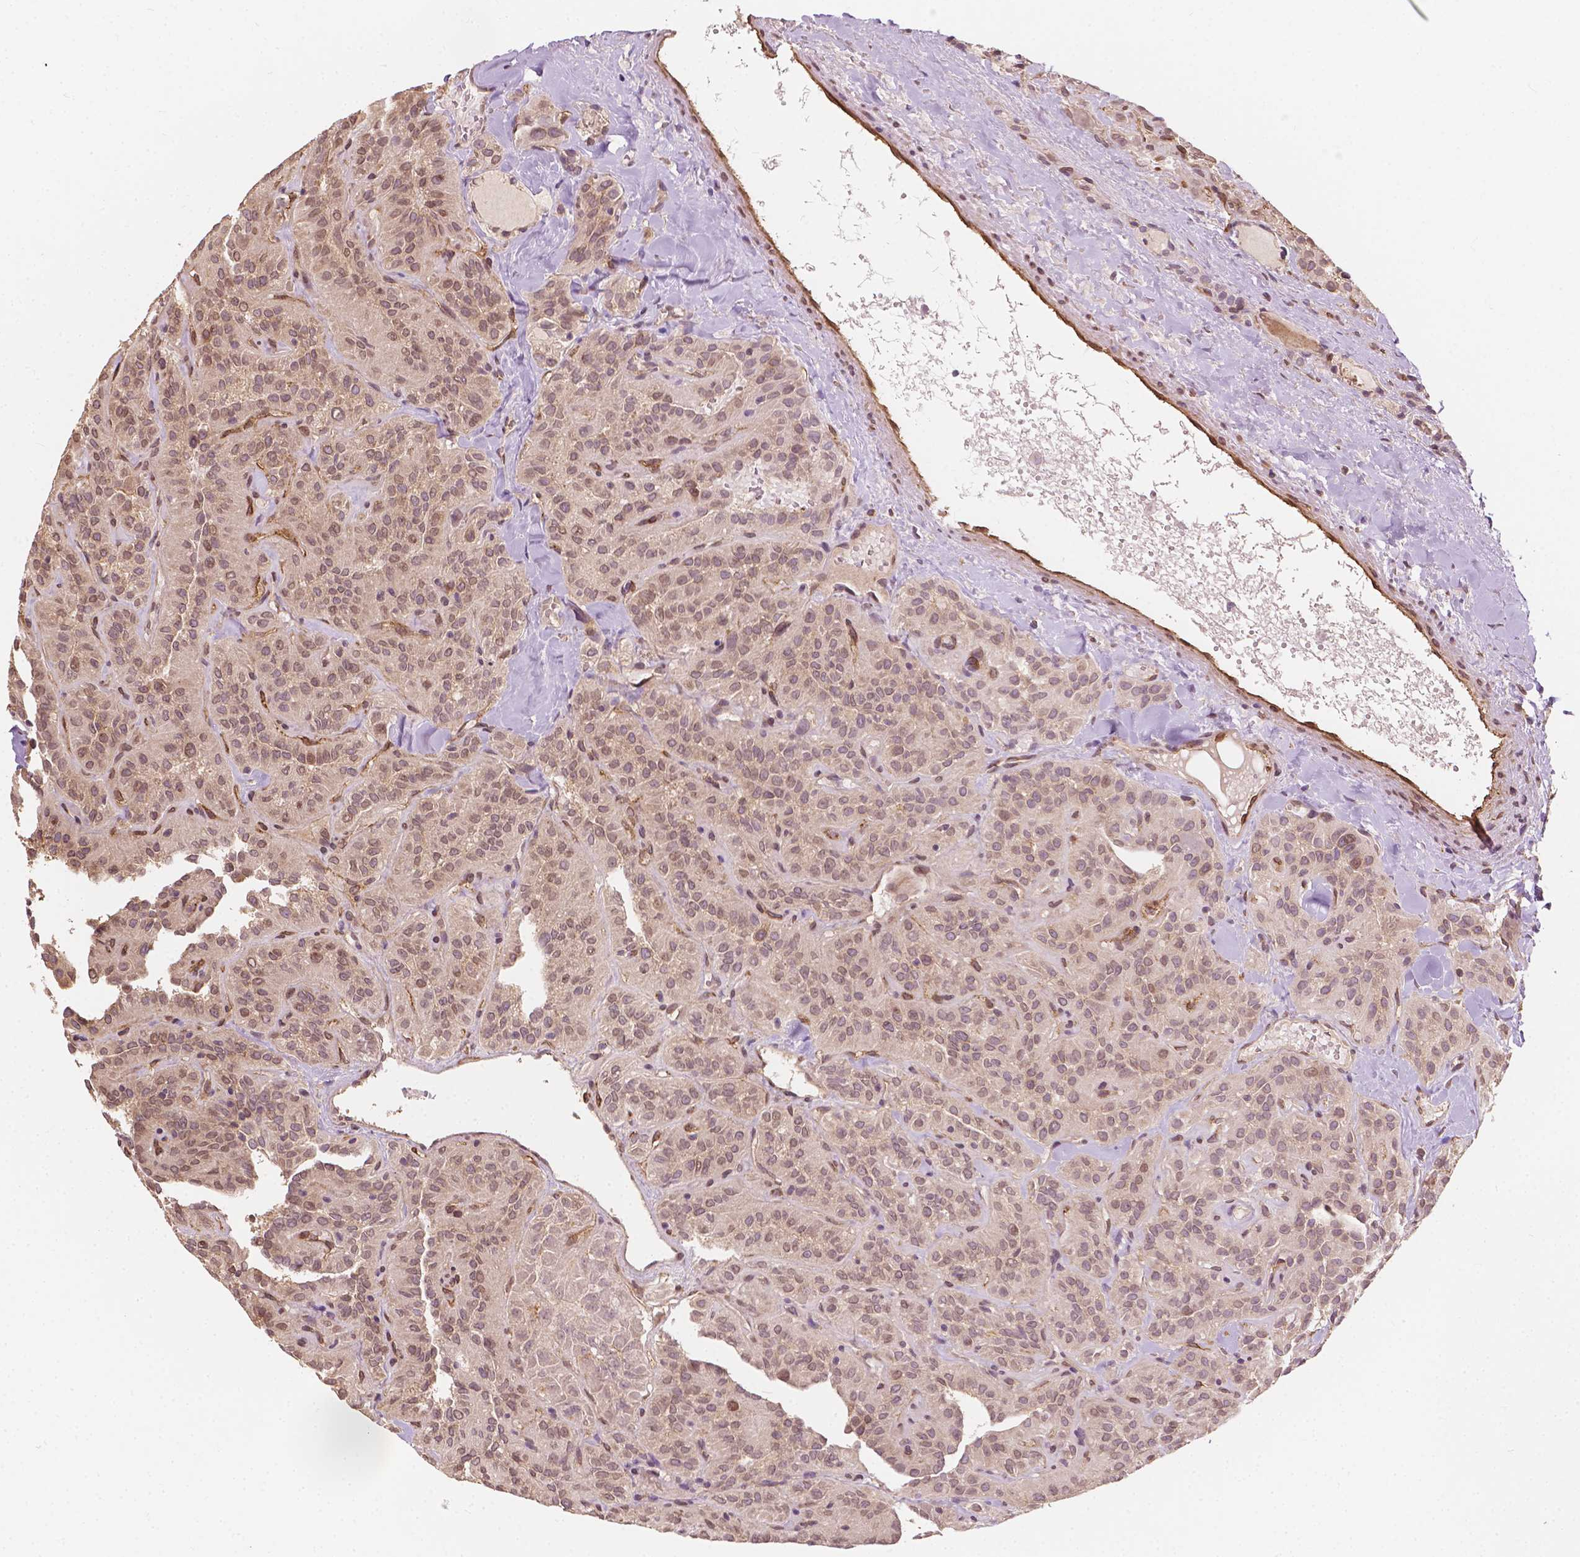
{"staining": {"intensity": "weak", "quantity": ">75%", "location": "cytoplasmic/membranous"}, "tissue": "thyroid cancer", "cell_type": "Tumor cells", "image_type": "cancer", "snomed": [{"axis": "morphology", "description": "Papillary adenocarcinoma, NOS"}, {"axis": "topography", "description": "Thyroid gland"}], "caption": "Thyroid cancer stained with a protein marker demonstrates weak staining in tumor cells.", "gene": "G3BP1", "patient": {"sex": "female", "age": 45}}